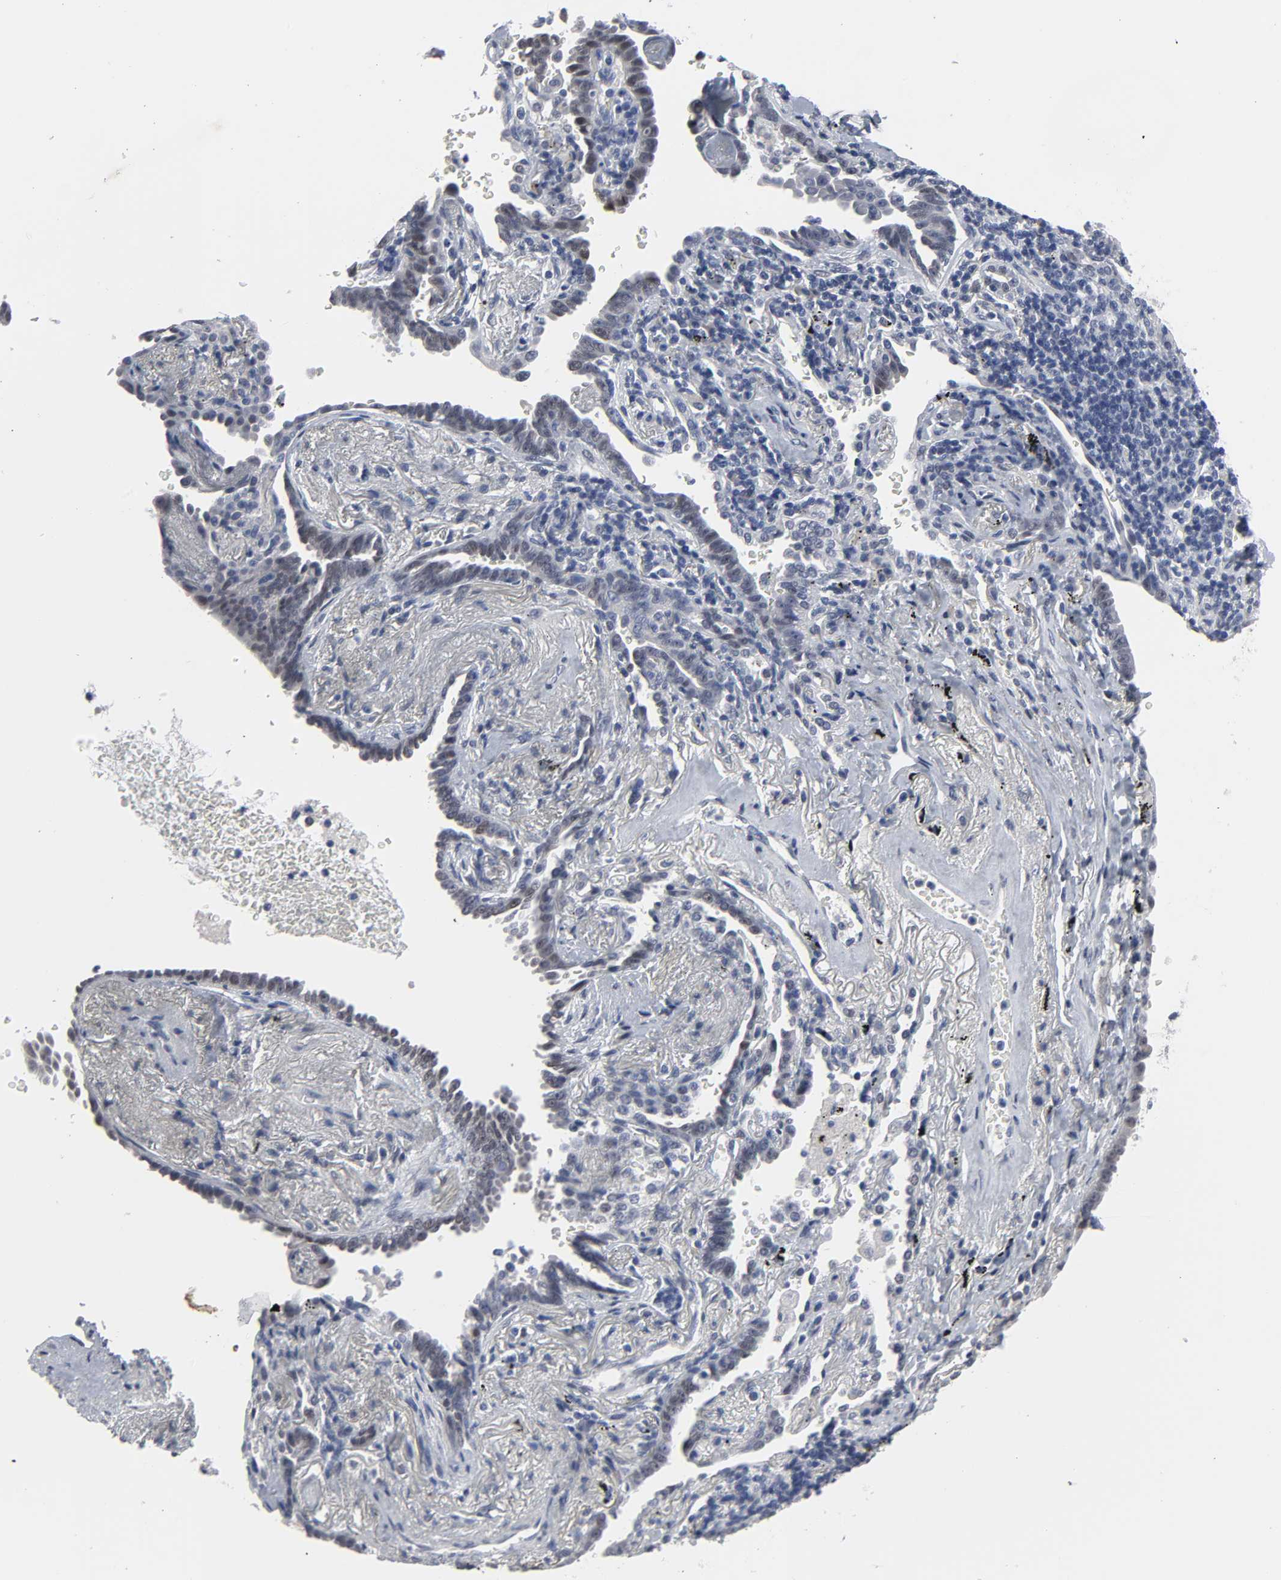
{"staining": {"intensity": "negative", "quantity": "none", "location": "none"}, "tissue": "lung cancer", "cell_type": "Tumor cells", "image_type": "cancer", "snomed": [{"axis": "morphology", "description": "Adenocarcinoma, NOS"}, {"axis": "topography", "description": "Lung"}], "caption": "Tumor cells are negative for brown protein staining in adenocarcinoma (lung).", "gene": "SALL2", "patient": {"sex": "female", "age": 64}}